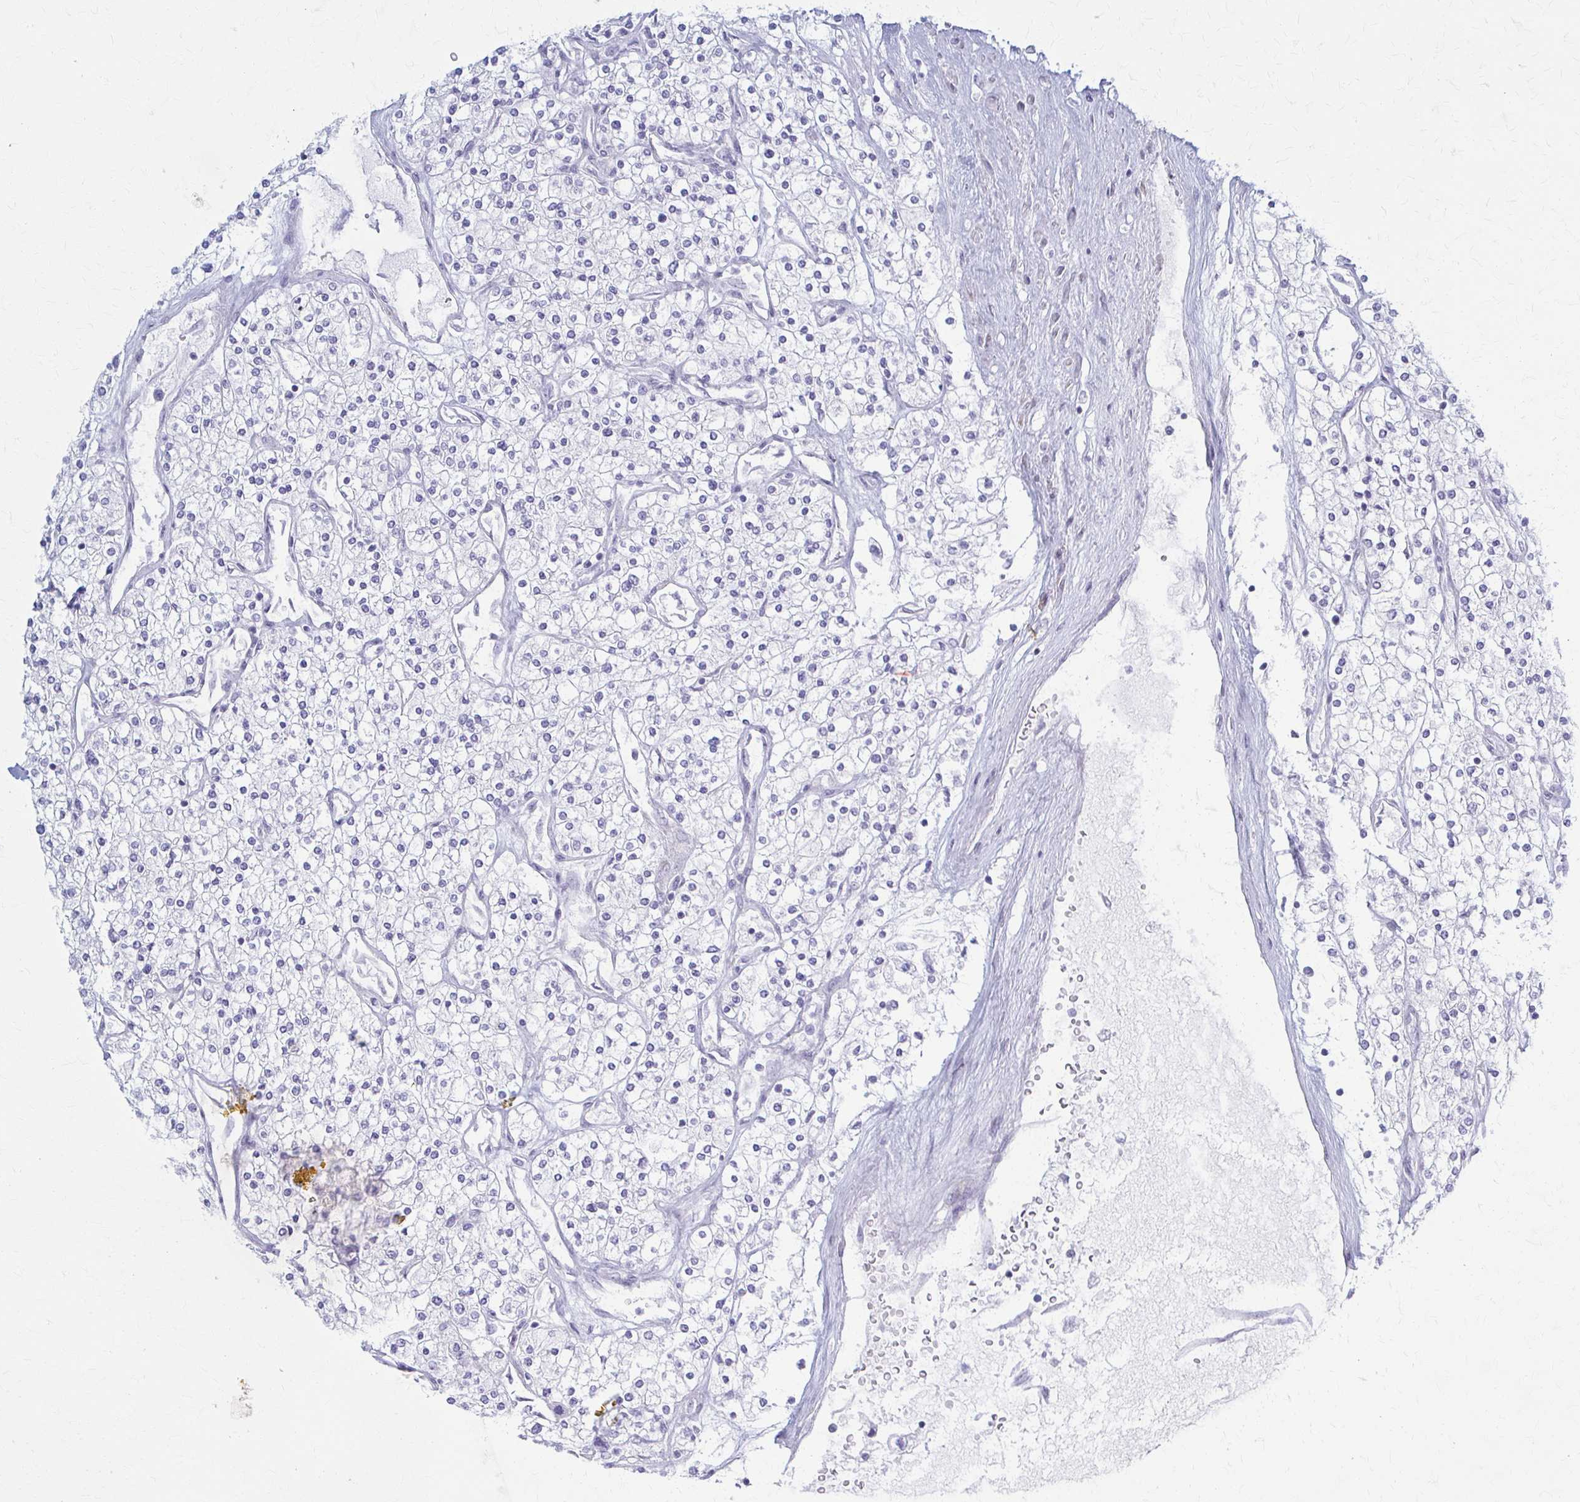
{"staining": {"intensity": "negative", "quantity": "none", "location": "none"}, "tissue": "renal cancer", "cell_type": "Tumor cells", "image_type": "cancer", "snomed": [{"axis": "morphology", "description": "Adenocarcinoma, NOS"}, {"axis": "topography", "description": "Kidney"}], "caption": "DAB immunohistochemical staining of renal cancer (adenocarcinoma) shows no significant staining in tumor cells.", "gene": "PRKRA", "patient": {"sex": "male", "age": 80}}